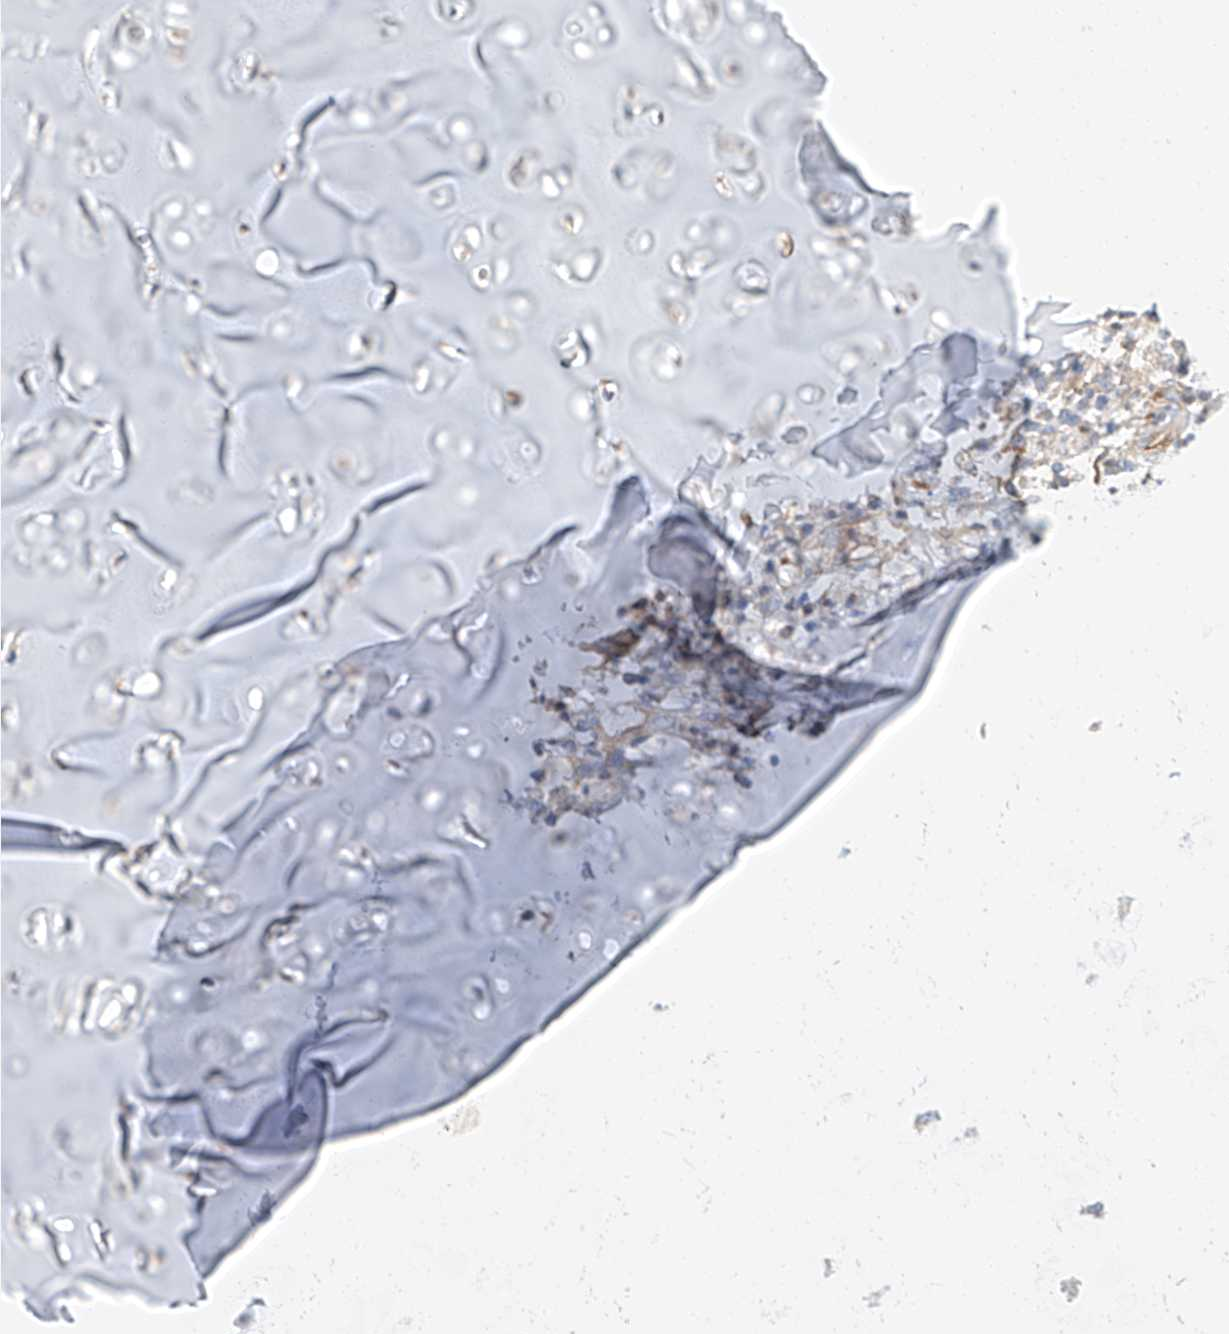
{"staining": {"intensity": "negative", "quantity": "none", "location": "none"}, "tissue": "adipose tissue", "cell_type": "Adipocytes", "image_type": "normal", "snomed": [{"axis": "morphology", "description": "Normal tissue, NOS"}, {"axis": "morphology", "description": "Basal cell carcinoma"}, {"axis": "topography", "description": "Cartilage tissue"}, {"axis": "topography", "description": "Nasopharynx"}, {"axis": "topography", "description": "Oral tissue"}], "caption": "Benign adipose tissue was stained to show a protein in brown. There is no significant expression in adipocytes. (IHC, brightfield microscopy, high magnification).", "gene": "GLMN", "patient": {"sex": "female", "age": 77}}